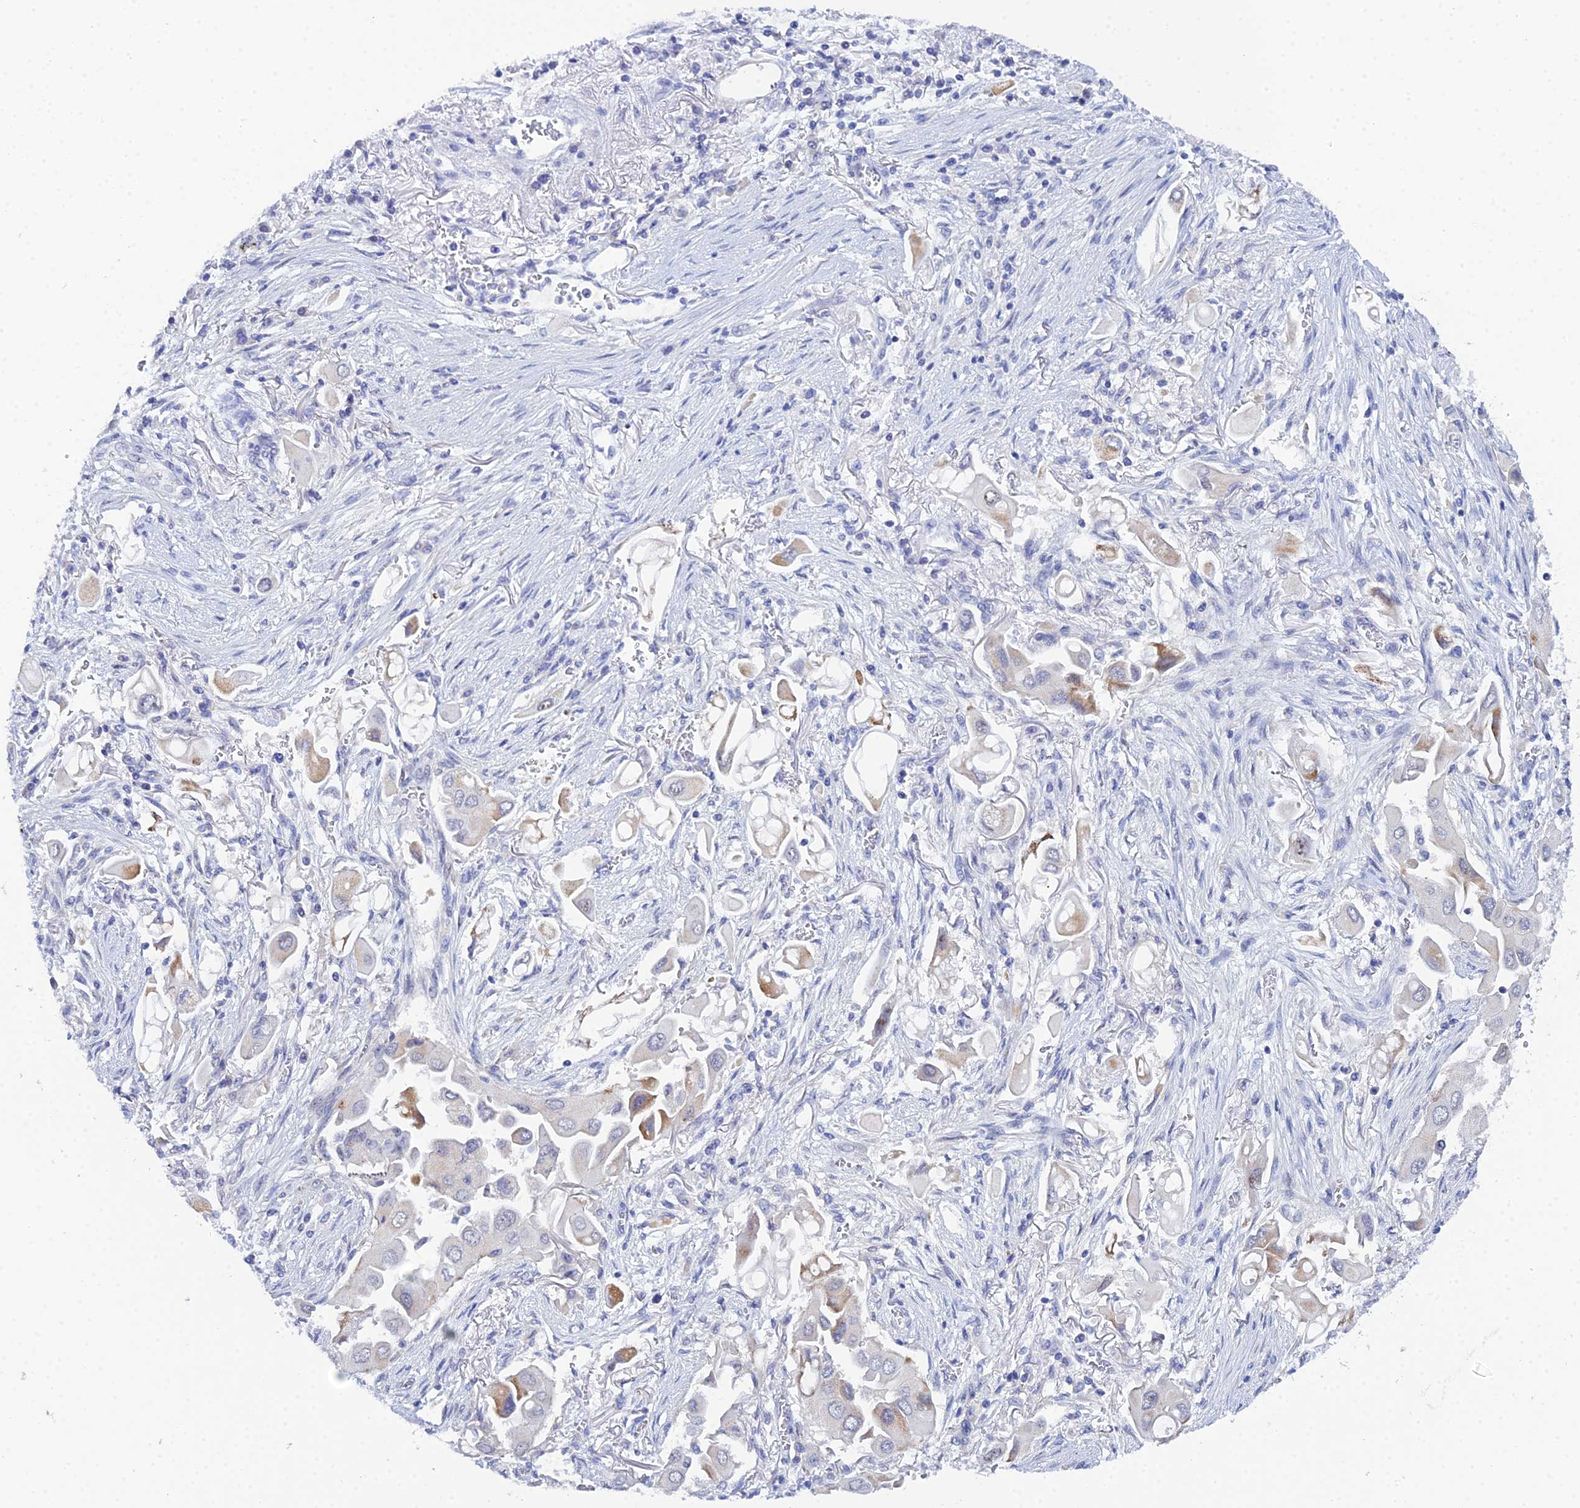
{"staining": {"intensity": "moderate", "quantity": "<25%", "location": "cytoplasmic/membranous"}, "tissue": "lung cancer", "cell_type": "Tumor cells", "image_type": "cancer", "snomed": [{"axis": "morphology", "description": "Adenocarcinoma, NOS"}, {"axis": "topography", "description": "Lung"}], "caption": "Protein staining of lung cancer (adenocarcinoma) tissue reveals moderate cytoplasmic/membranous positivity in approximately <25% of tumor cells.", "gene": "PLPP4", "patient": {"sex": "female", "age": 76}}